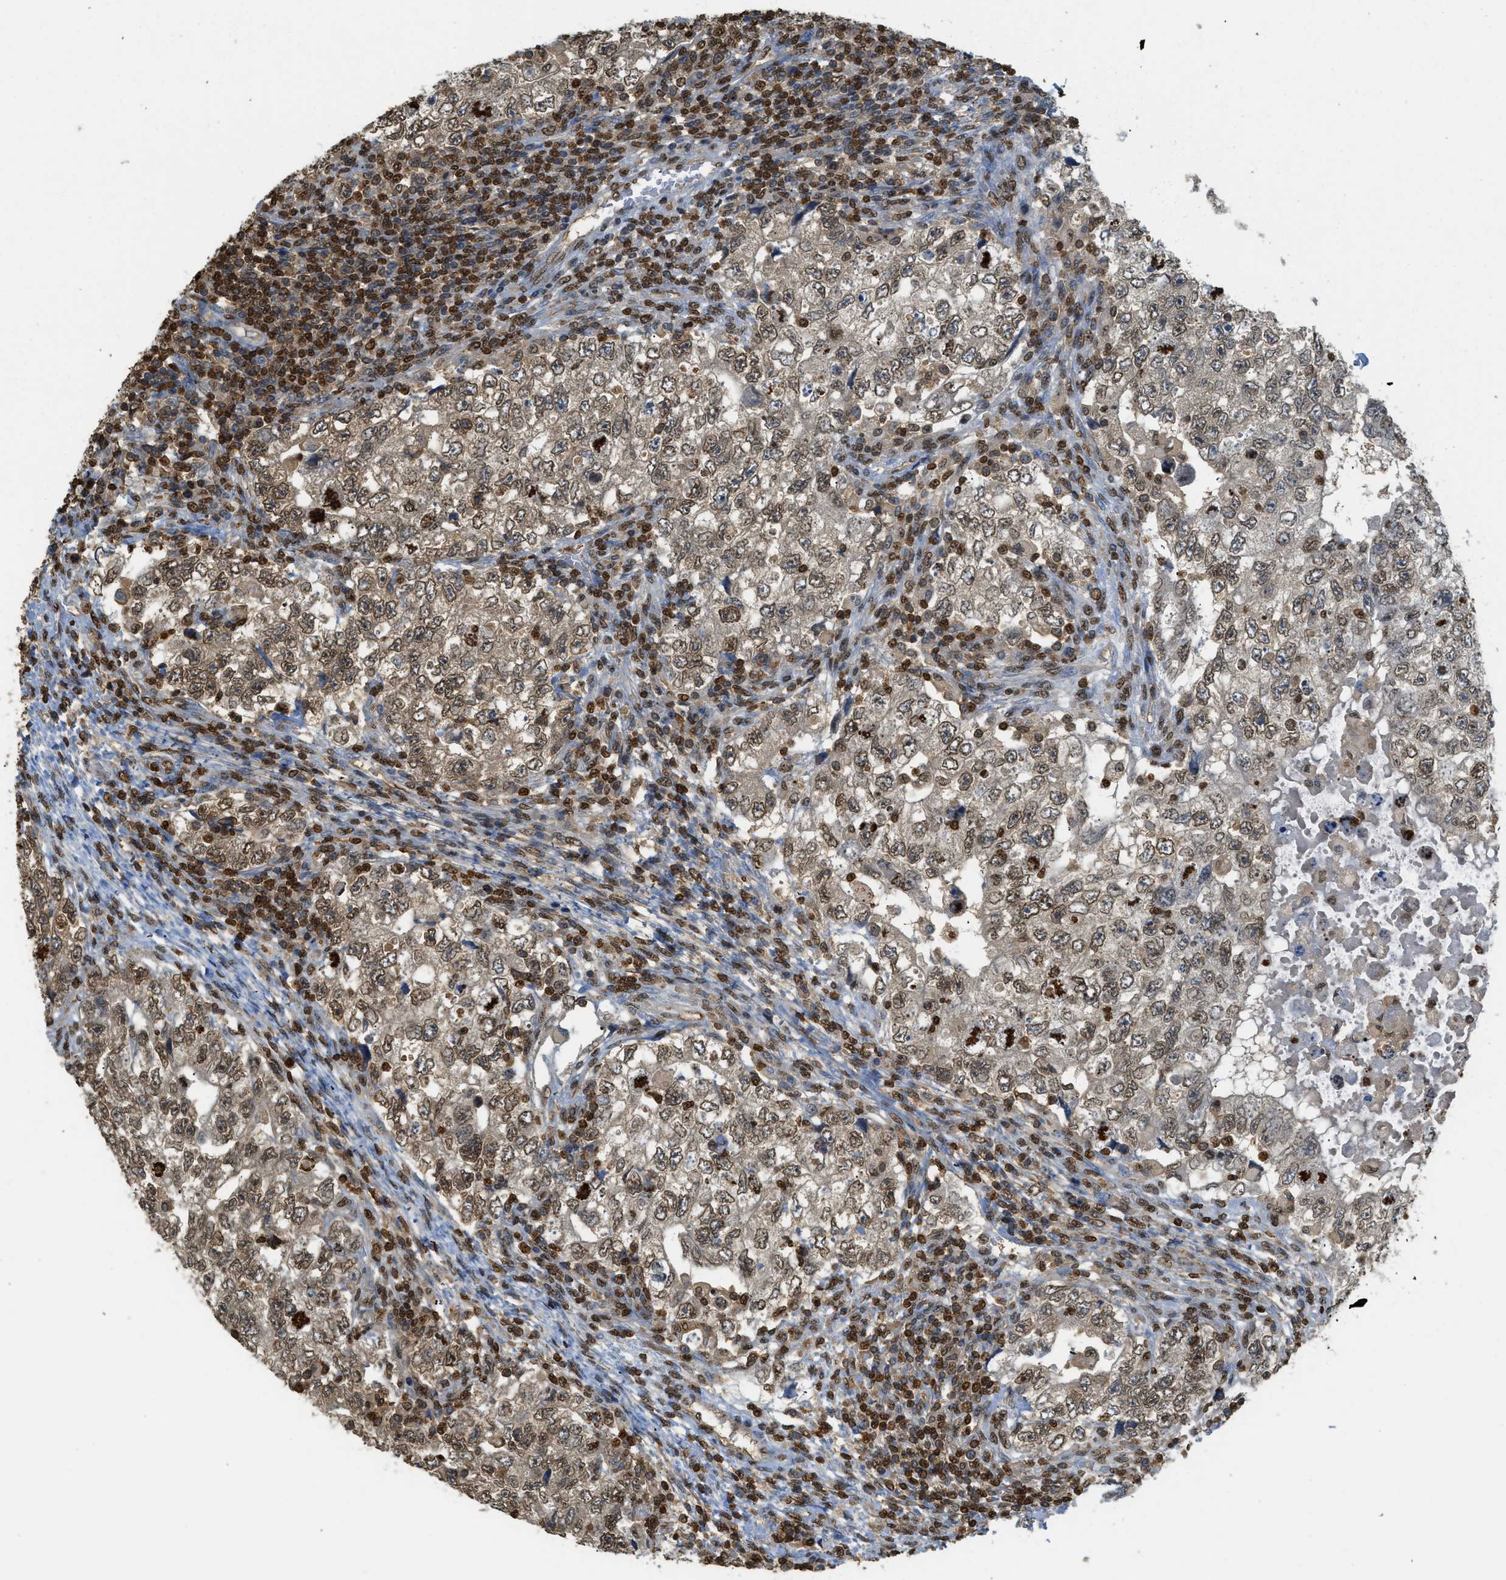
{"staining": {"intensity": "weak", "quantity": ">75%", "location": "nuclear"}, "tissue": "testis cancer", "cell_type": "Tumor cells", "image_type": "cancer", "snomed": [{"axis": "morphology", "description": "Carcinoma, Embryonal, NOS"}, {"axis": "topography", "description": "Testis"}], "caption": "Protein staining demonstrates weak nuclear staining in approximately >75% of tumor cells in testis cancer (embryonal carcinoma).", "gene": "NR5A2", "patient": {"sex": "male", "age": 36}}